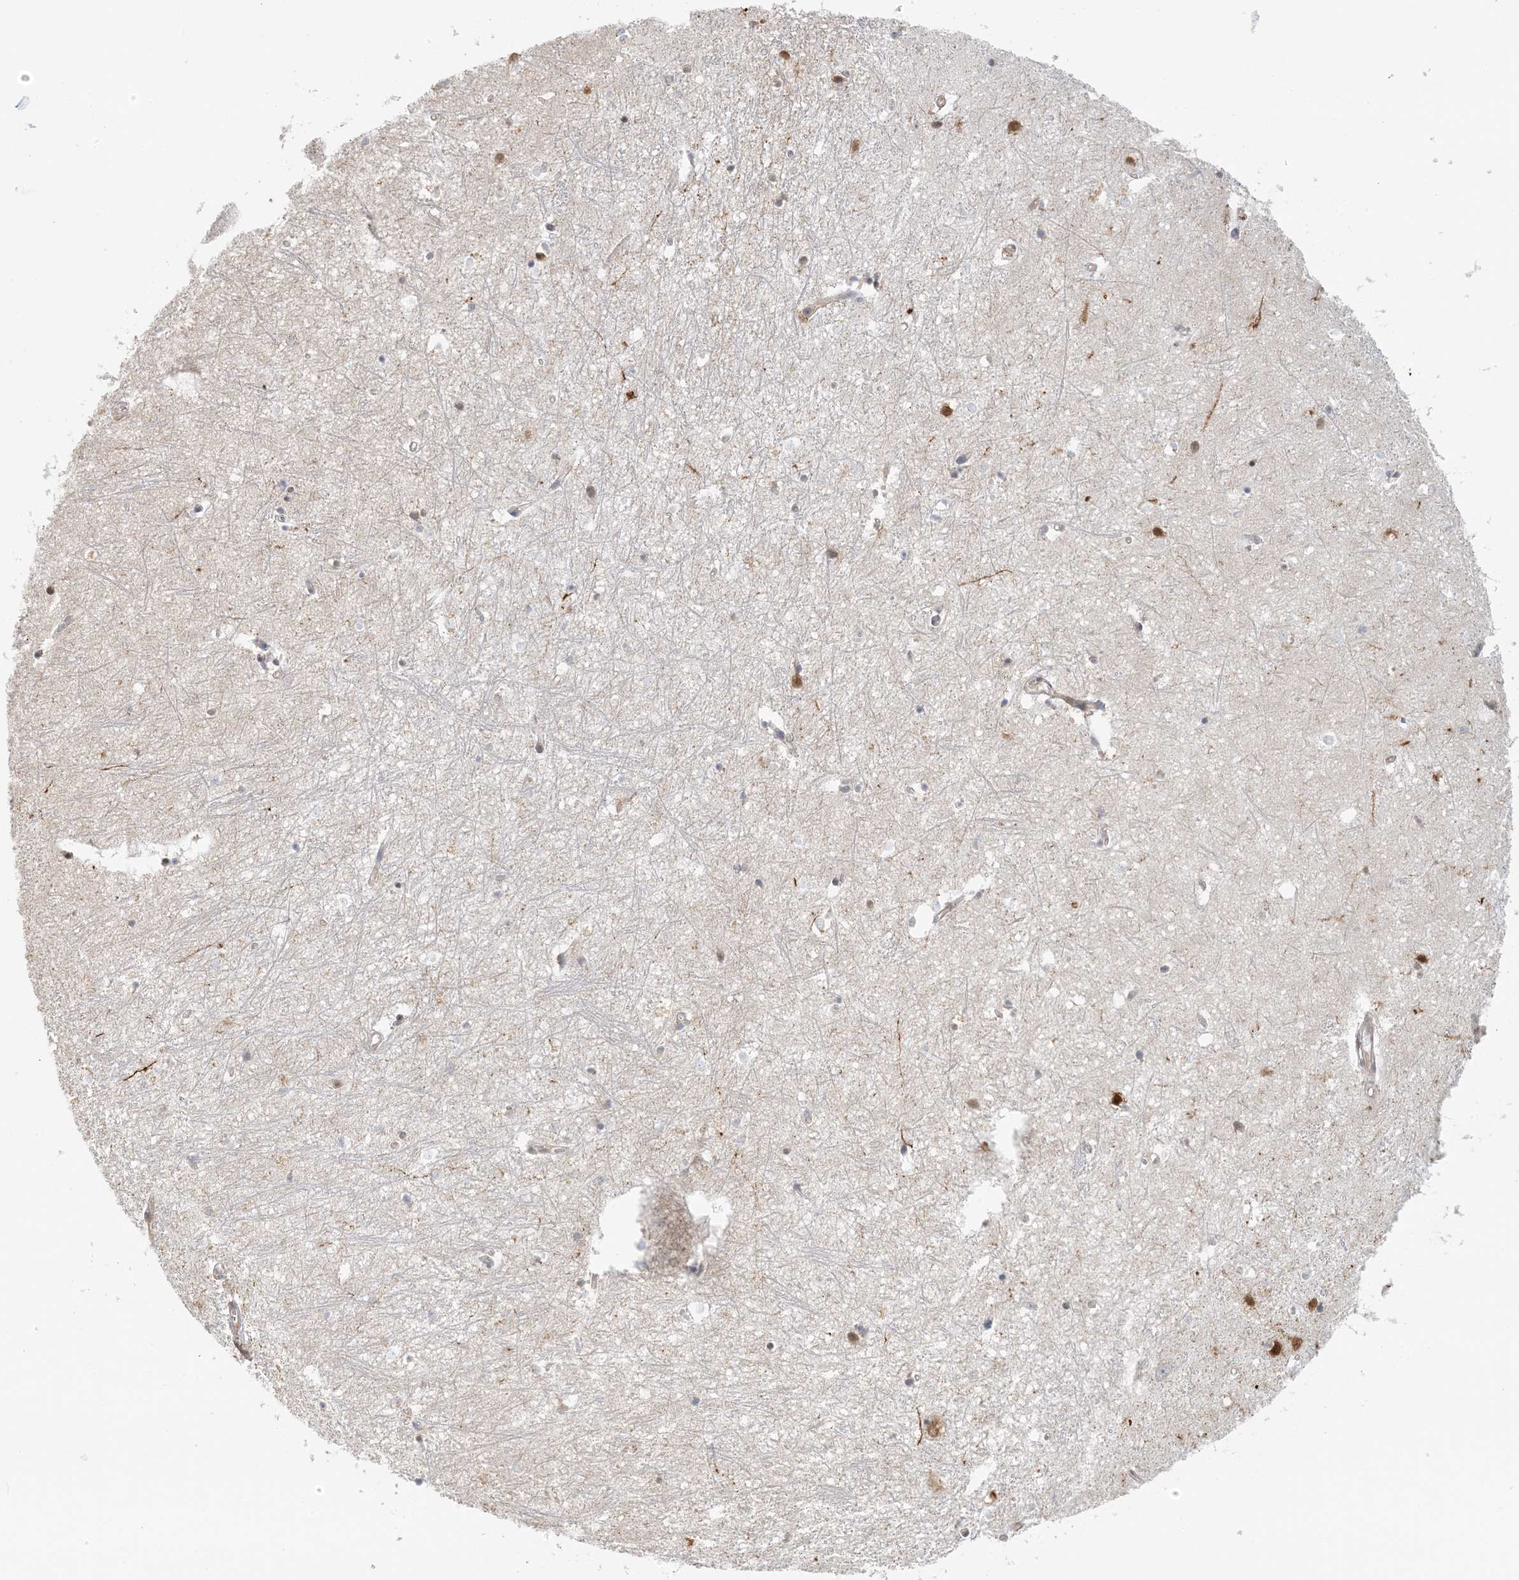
{"staining": {"intensity": "weak", "quantity": "<25%", "location": "cytoplasmic/membranous"}, "tissue": "hippocampus", "cell_type": "Glial cells", "image_type": "normal", "snomed": [{"axis": "morphology", "description": "Normal tissue, NOS"}, {"axis": "topography", "description": "Hippocampus"}], "caption": "High magnification brightfield microscopy of unremarkable hippocampus stained with DAB (brown) and counterstained with hematoxylin (blue): glial cells show no significant positivity. (DAB (3,3'-diaminobenzidine) immunohistochemistry (IHC) with hematoxylin counter stain).", "gene": "ZCCHC4", "patient": {"sex": "female", "age": 64}}